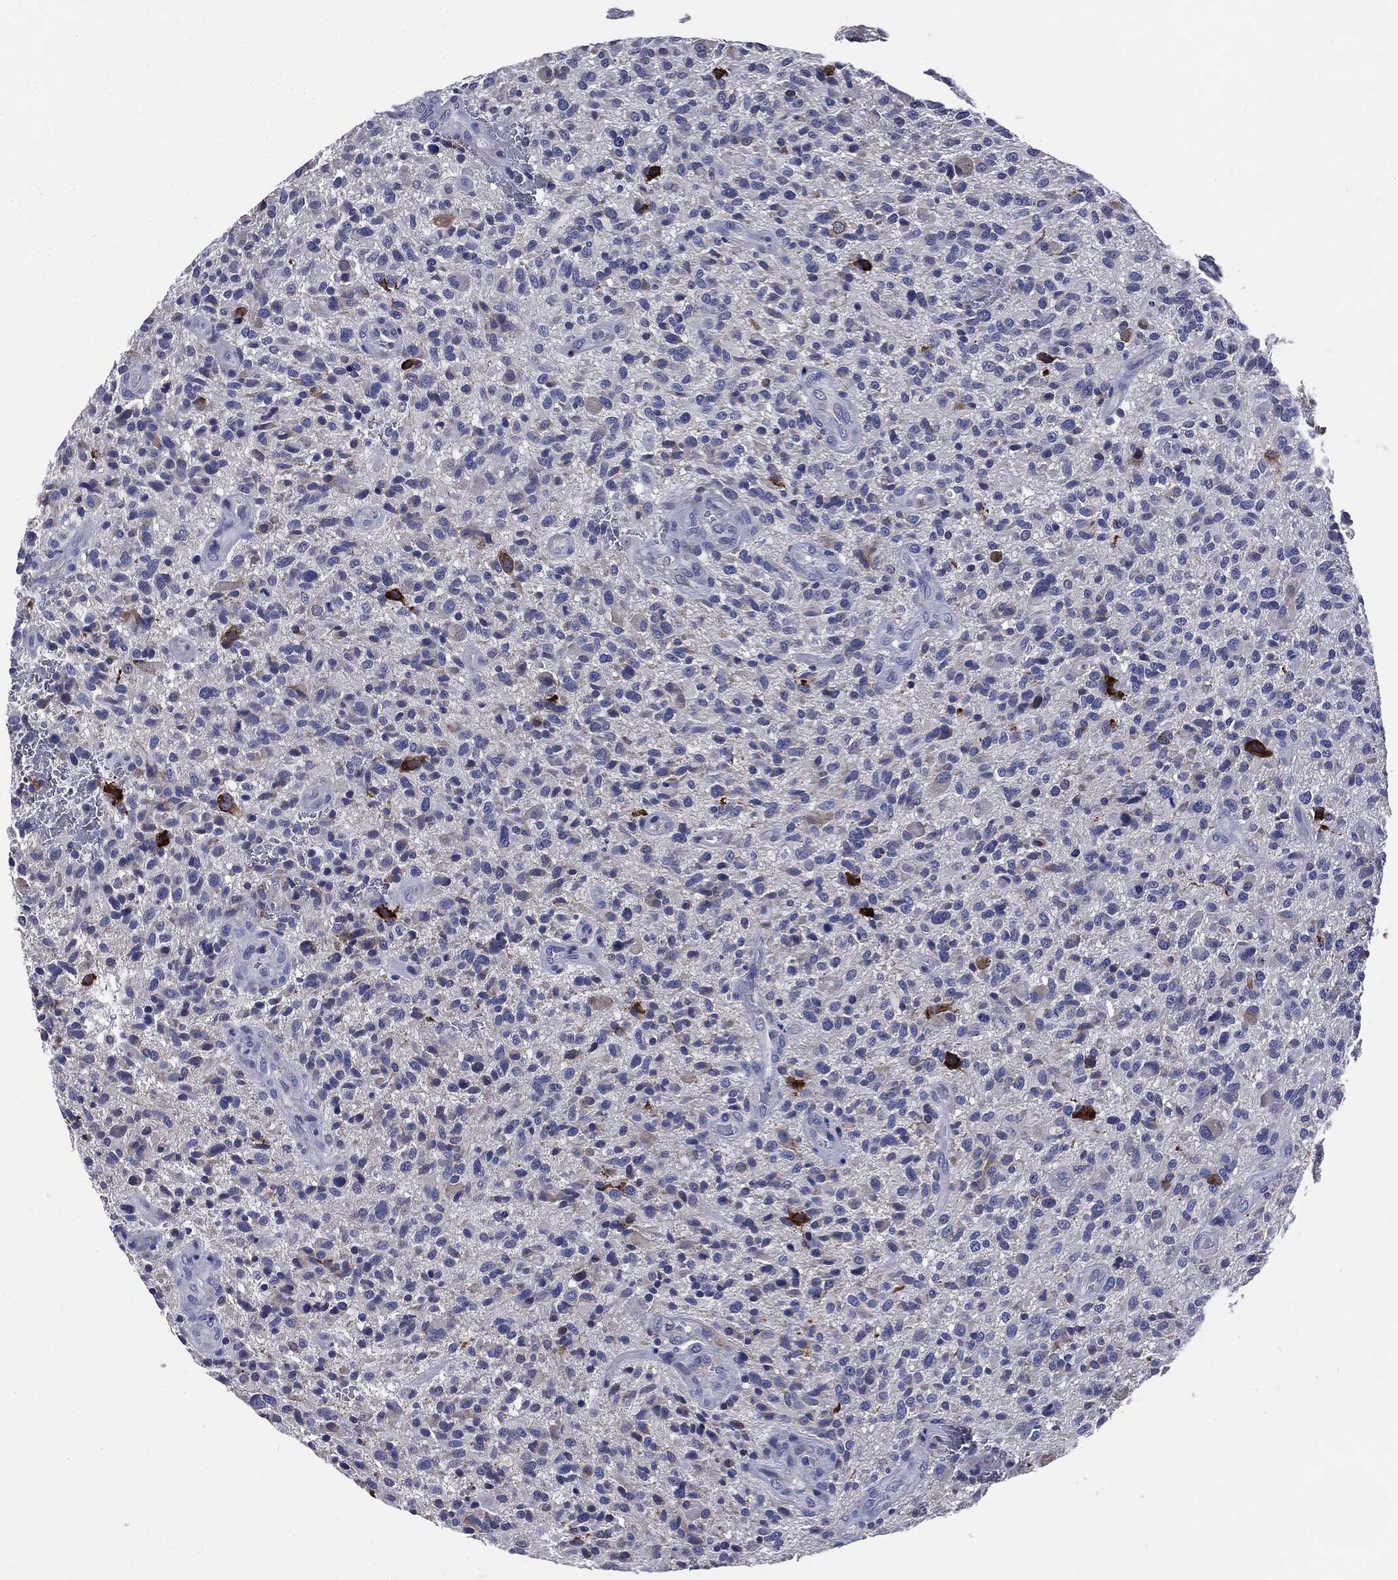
{"staining": {"intensity": "negative", "quantity": "none", "location": "none"}, "tissue": "glioma", "cell_type": "Tumor cells", "image_type": "cancer", "snomed": [{"axis": "morphology", "description": "Glioma, malignant, High grade"}, {"axis": "topography", "description": "Brain"}], "caption": "DAB immunohistochemical staining of human malignant glioma (high-grade) displays no significant expression in tumor cells. (DAB immunohistochemistry (IHC) visualized using brightfield microscopy, high magnification).", "gene": "PTGS2", "patient": {"sex": "male", "age": 47}}